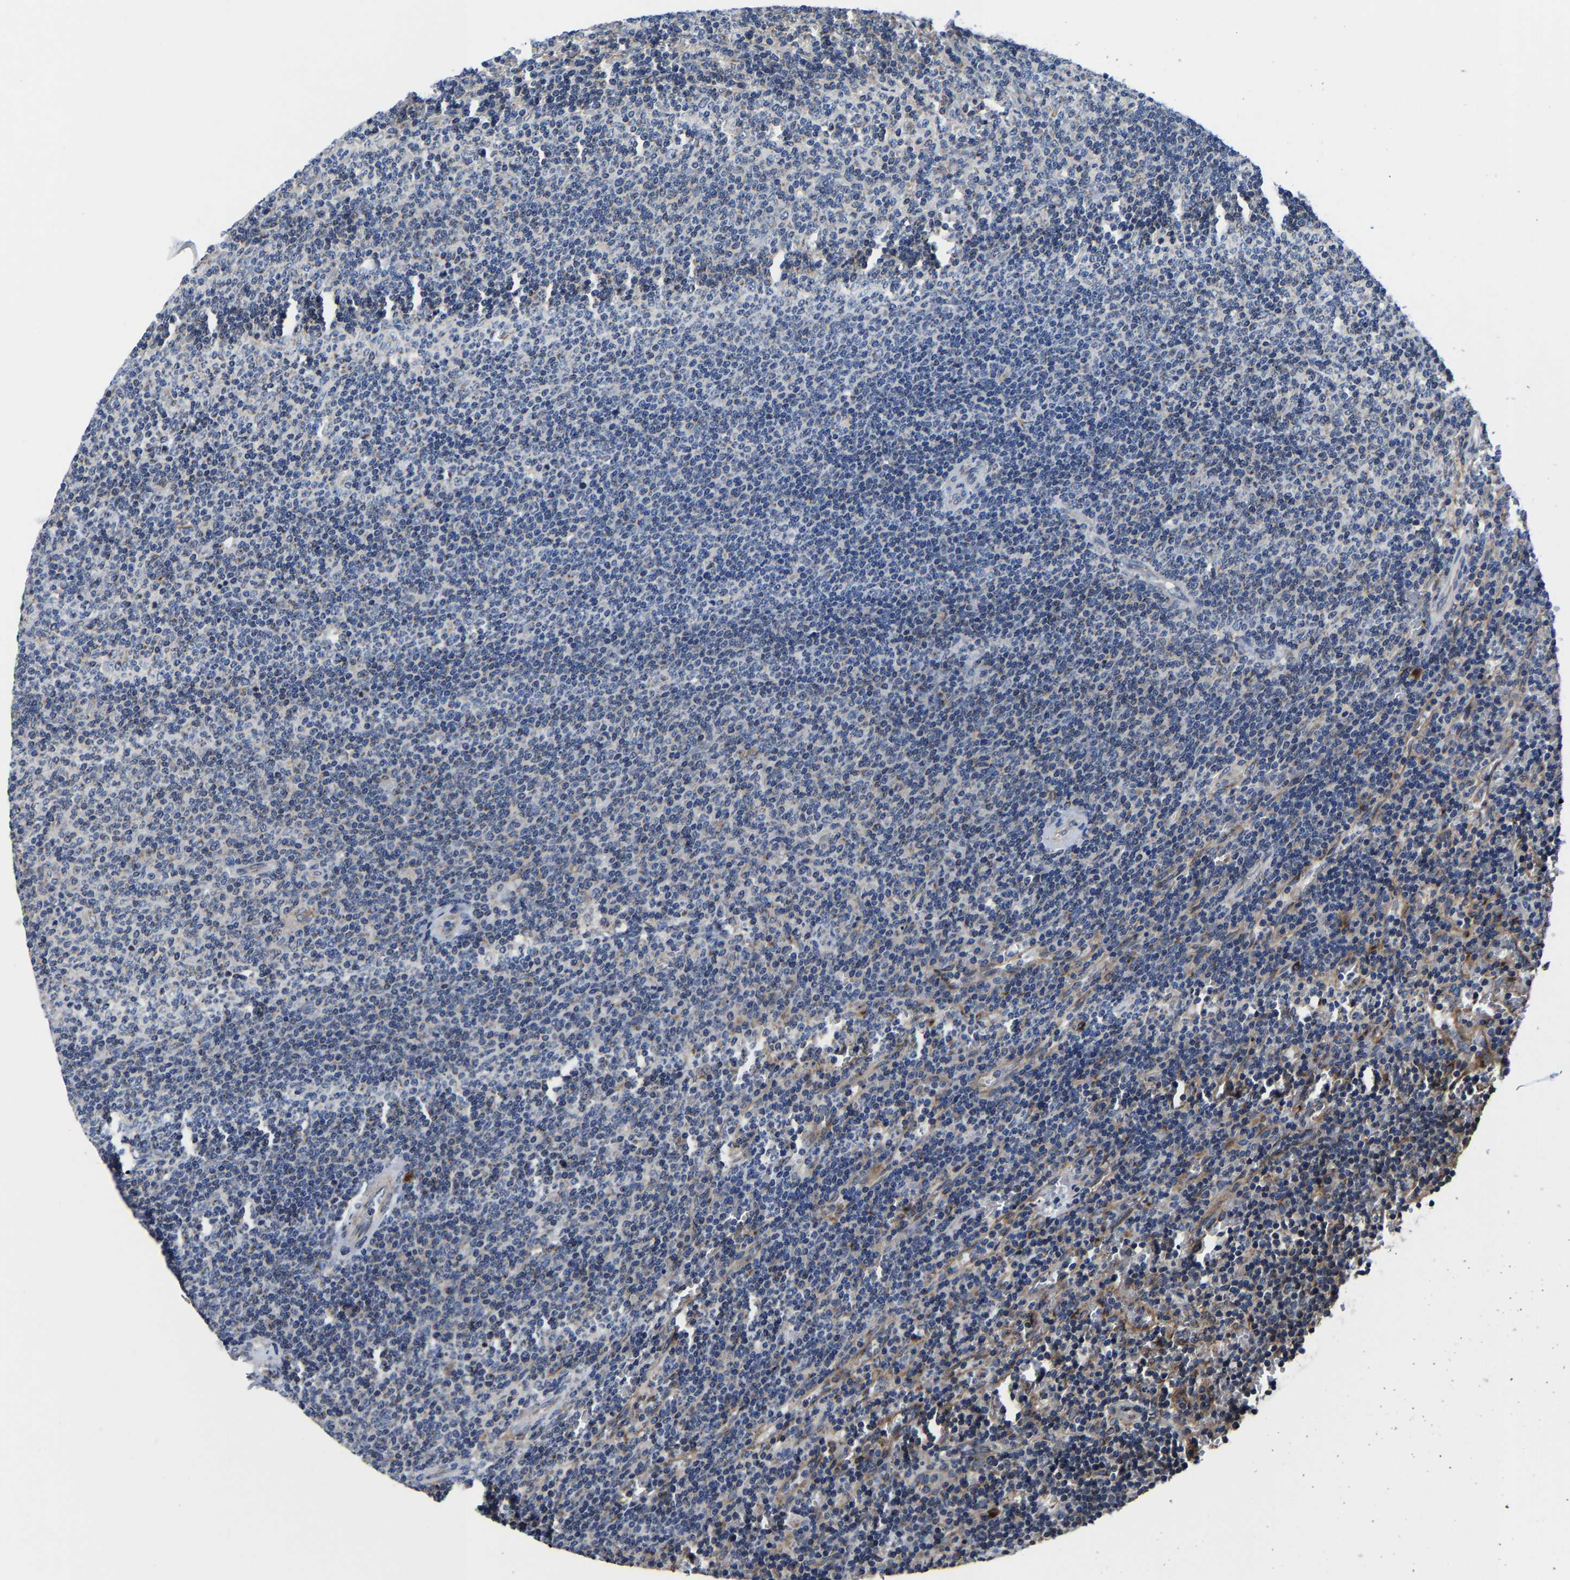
{"staining": {"intensity": "negative", "quantity": "none", "location": "none"}, "tissue": "lymphoma", "cell_type": "Tumor cells", "image_type": "cancer", "snomed": [{"axis": "morphology", "description": "Malignant lymphoma, non-Hodgkin's type, Low grade"}, {"axis": "topography", "description": "Spleen"}], "caption": "The histopathology image displays no staining of tumor cells in lymphoma. (Stains: DAB (3,3'-diaminobenzidine) immunohistochemistry (IHC) with hematoxylin counter stain, Microscopy: brightfield microscopy at high magnification).", "gene": "EBAG9", "patient": {"sex": "female", "age": 50}}